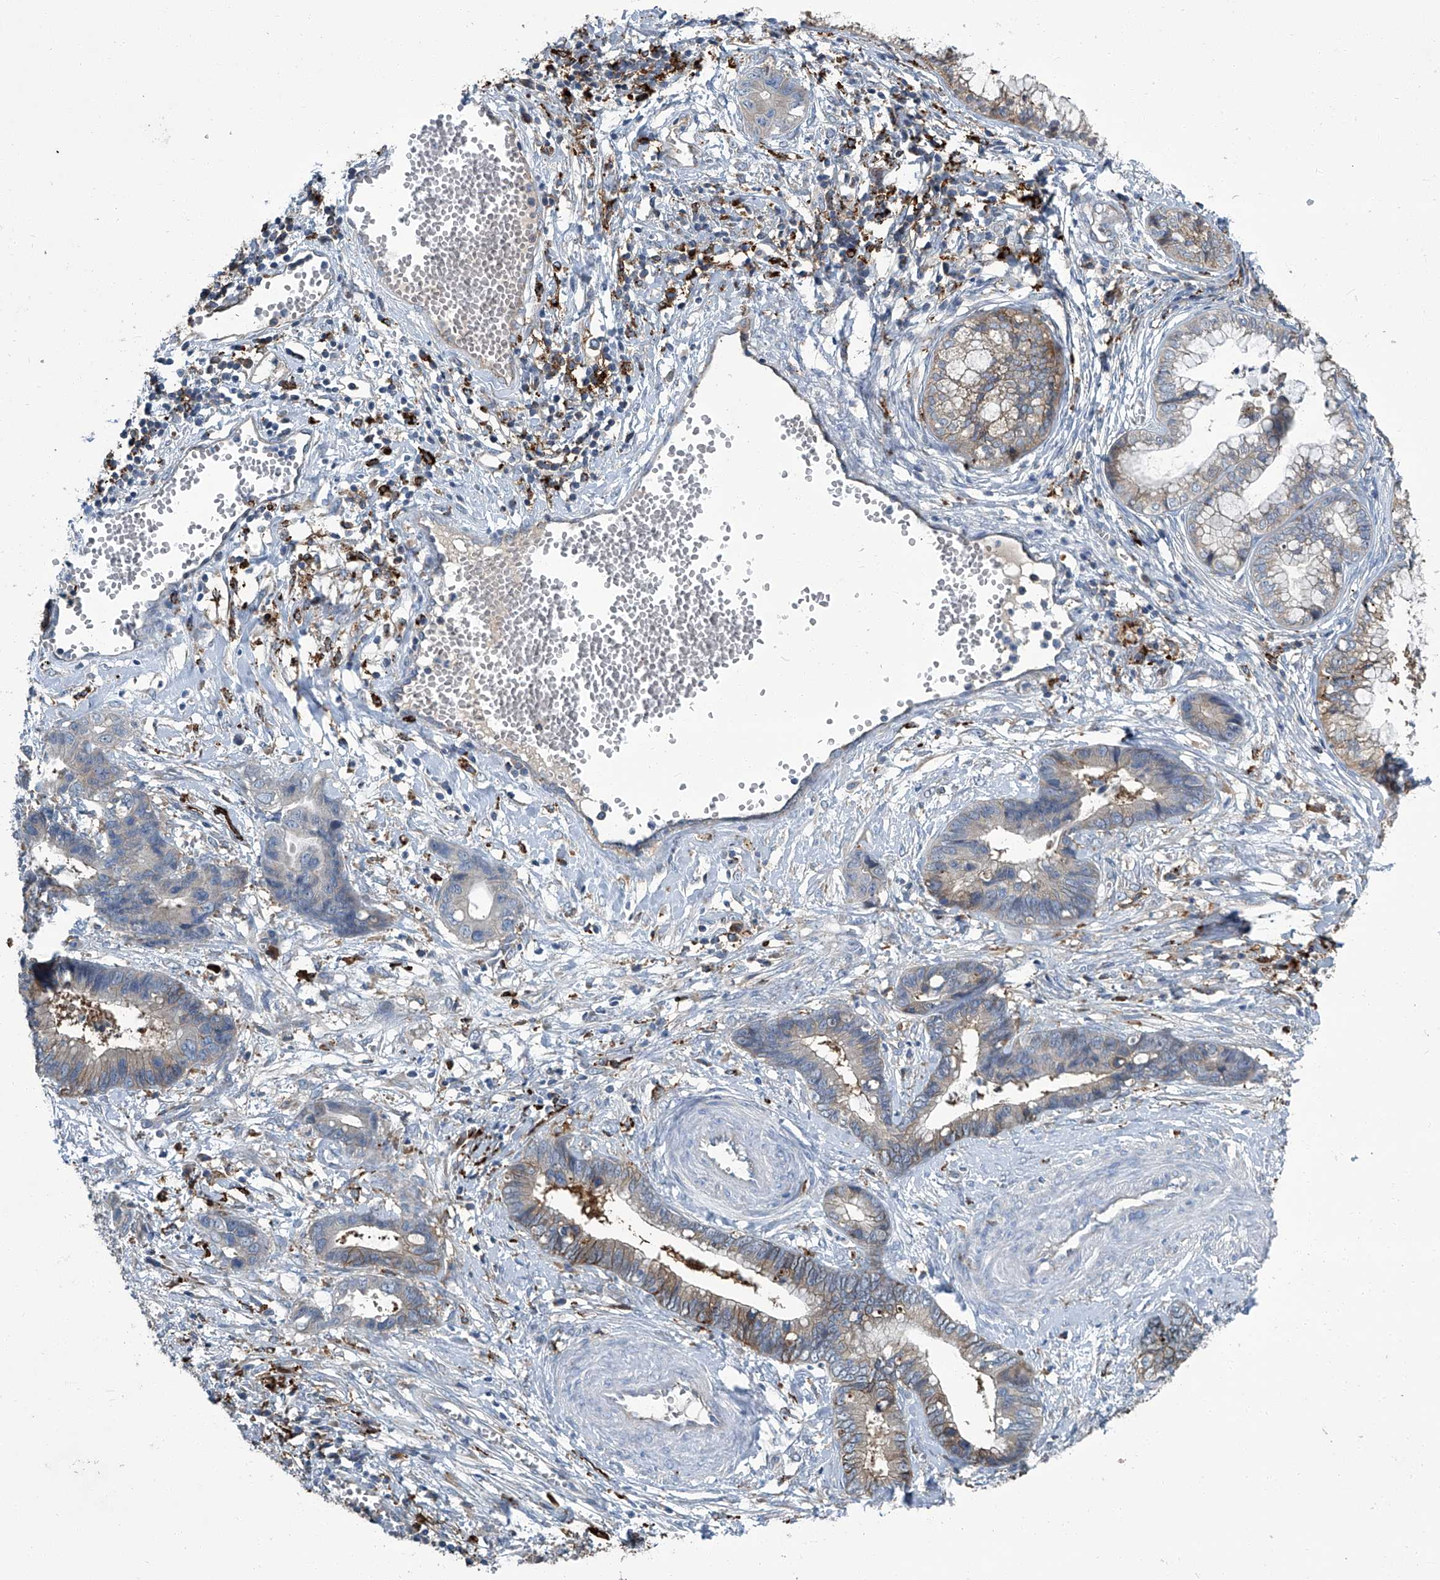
{"staining": {"intensity": "moderate", "quantity": "<25%", "location": "cytoplasmic/membranous"}, "tissue": "cervical cancer", "cell_type": "Tumor cells", "image_type": "cancer", "snomed": [{"axis": "morphology", "description": "Adenocarcinoma, NOS"}, {"axis": "topography", "description": "Cervix"}], "caption": "Brown immunohistochemical staining in human adenocarcinoma (cervical) exhibits moderate cytoplasmic/membranous staining in about <25% of tumor cells. (DAB (3,3'-diaminobenzidine) IHC, brown staining for protein, blue staining for nuclei).", "gene": "FAM167A", "patient": {"sex": "female", "age": 44}}